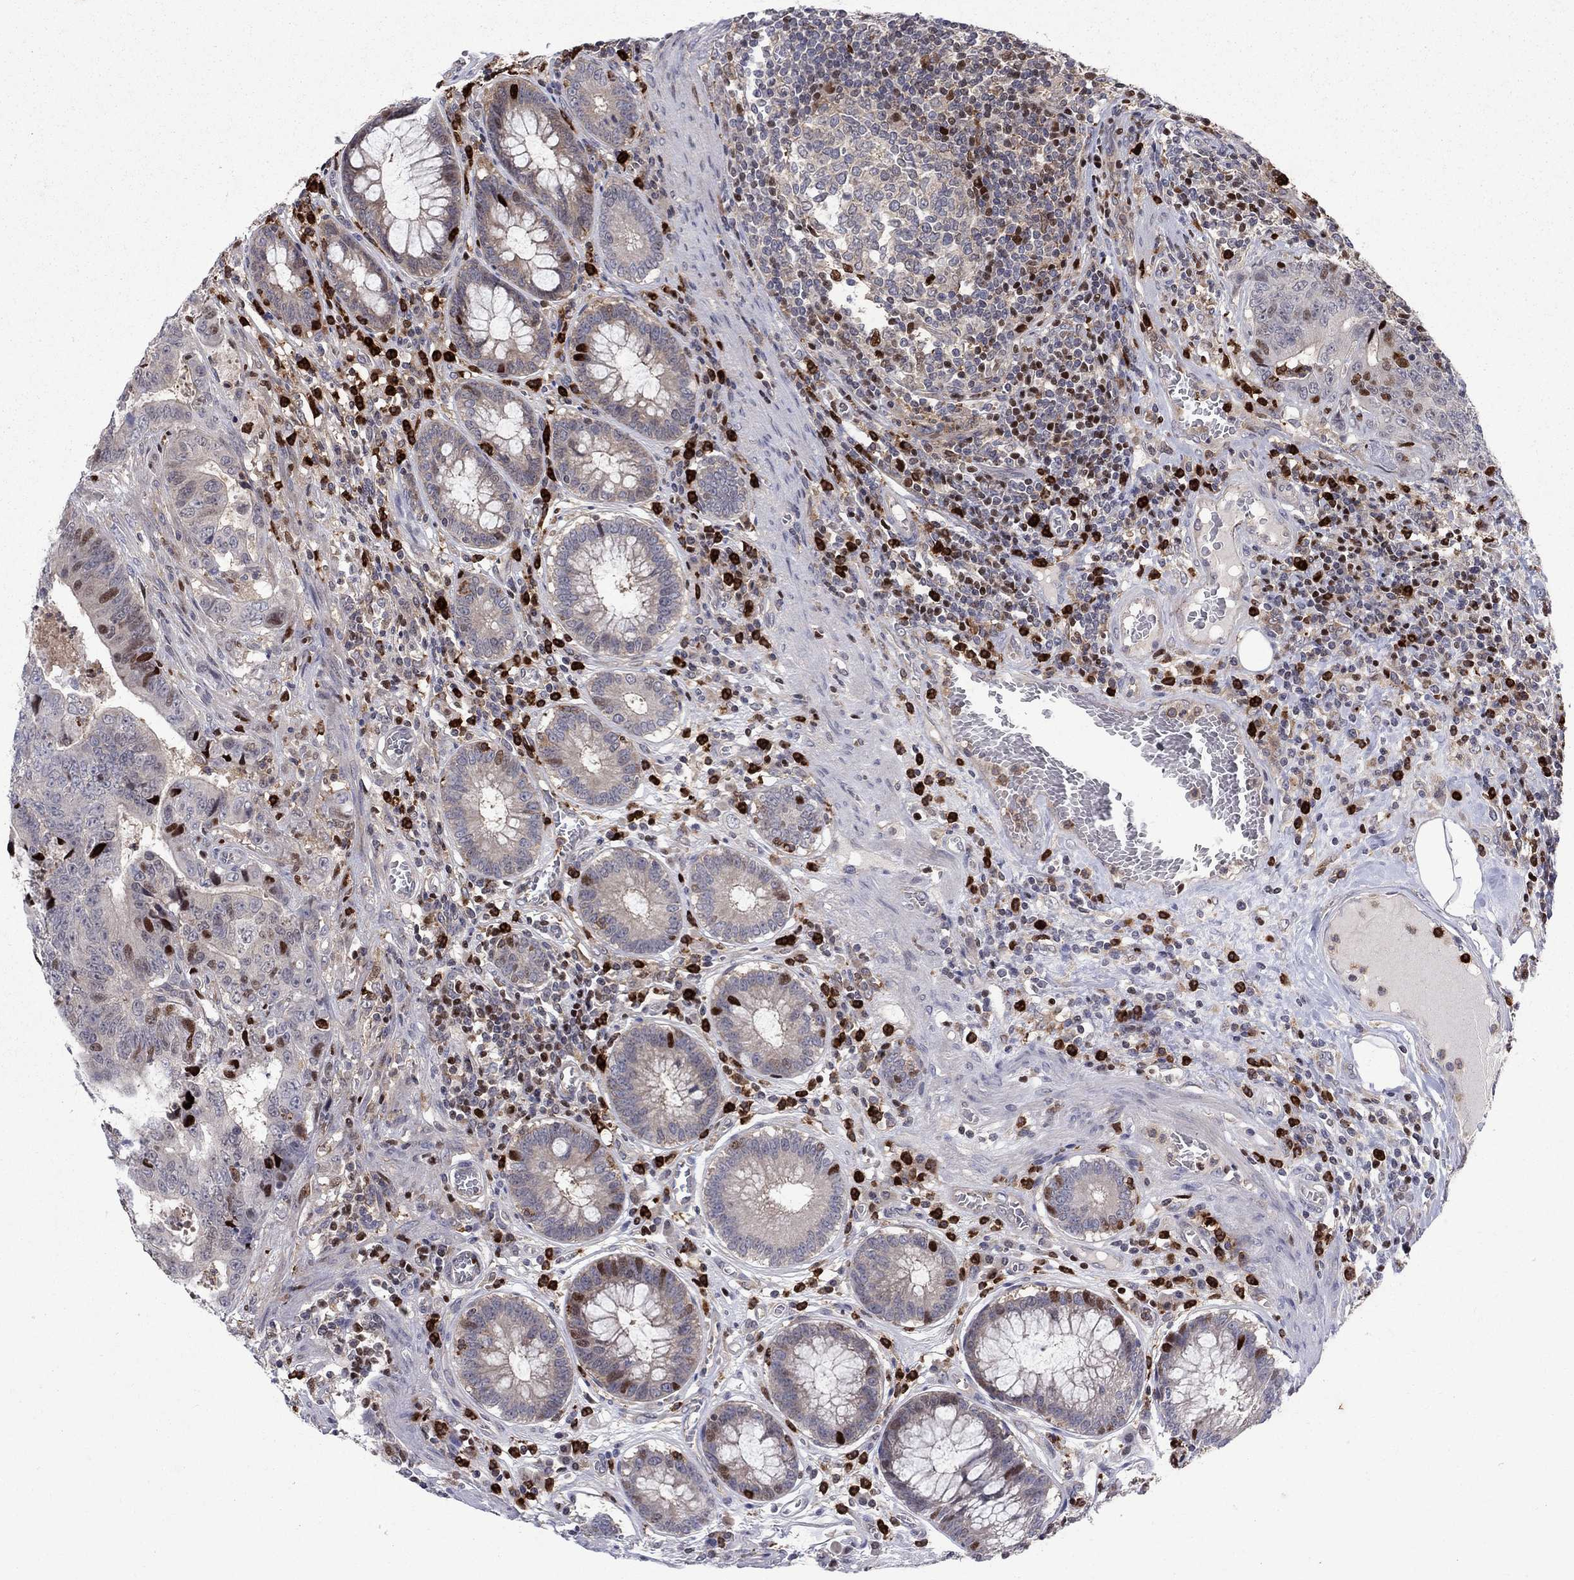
{"staining": {"intensity": "strong", "quantity": "<25%", "location": "nuclear"}, "tissue": "colorectal cancer", "cell_type": "Tumor cells", "image_type": "cancer", "snomed": [{"axis": "morphology", "description": "Adenocarcinoma, NOS"}, {"axis": "topography", "description": "Colon"}], "caption": "About <25% of tumor cells in adenocarcinoma (colorectal) display strong nuclear protein staining as visualized by brown immunohistochemical staining.", "gene": "ZNHIT3", "patient": {"sex": "female", "age": 48}}